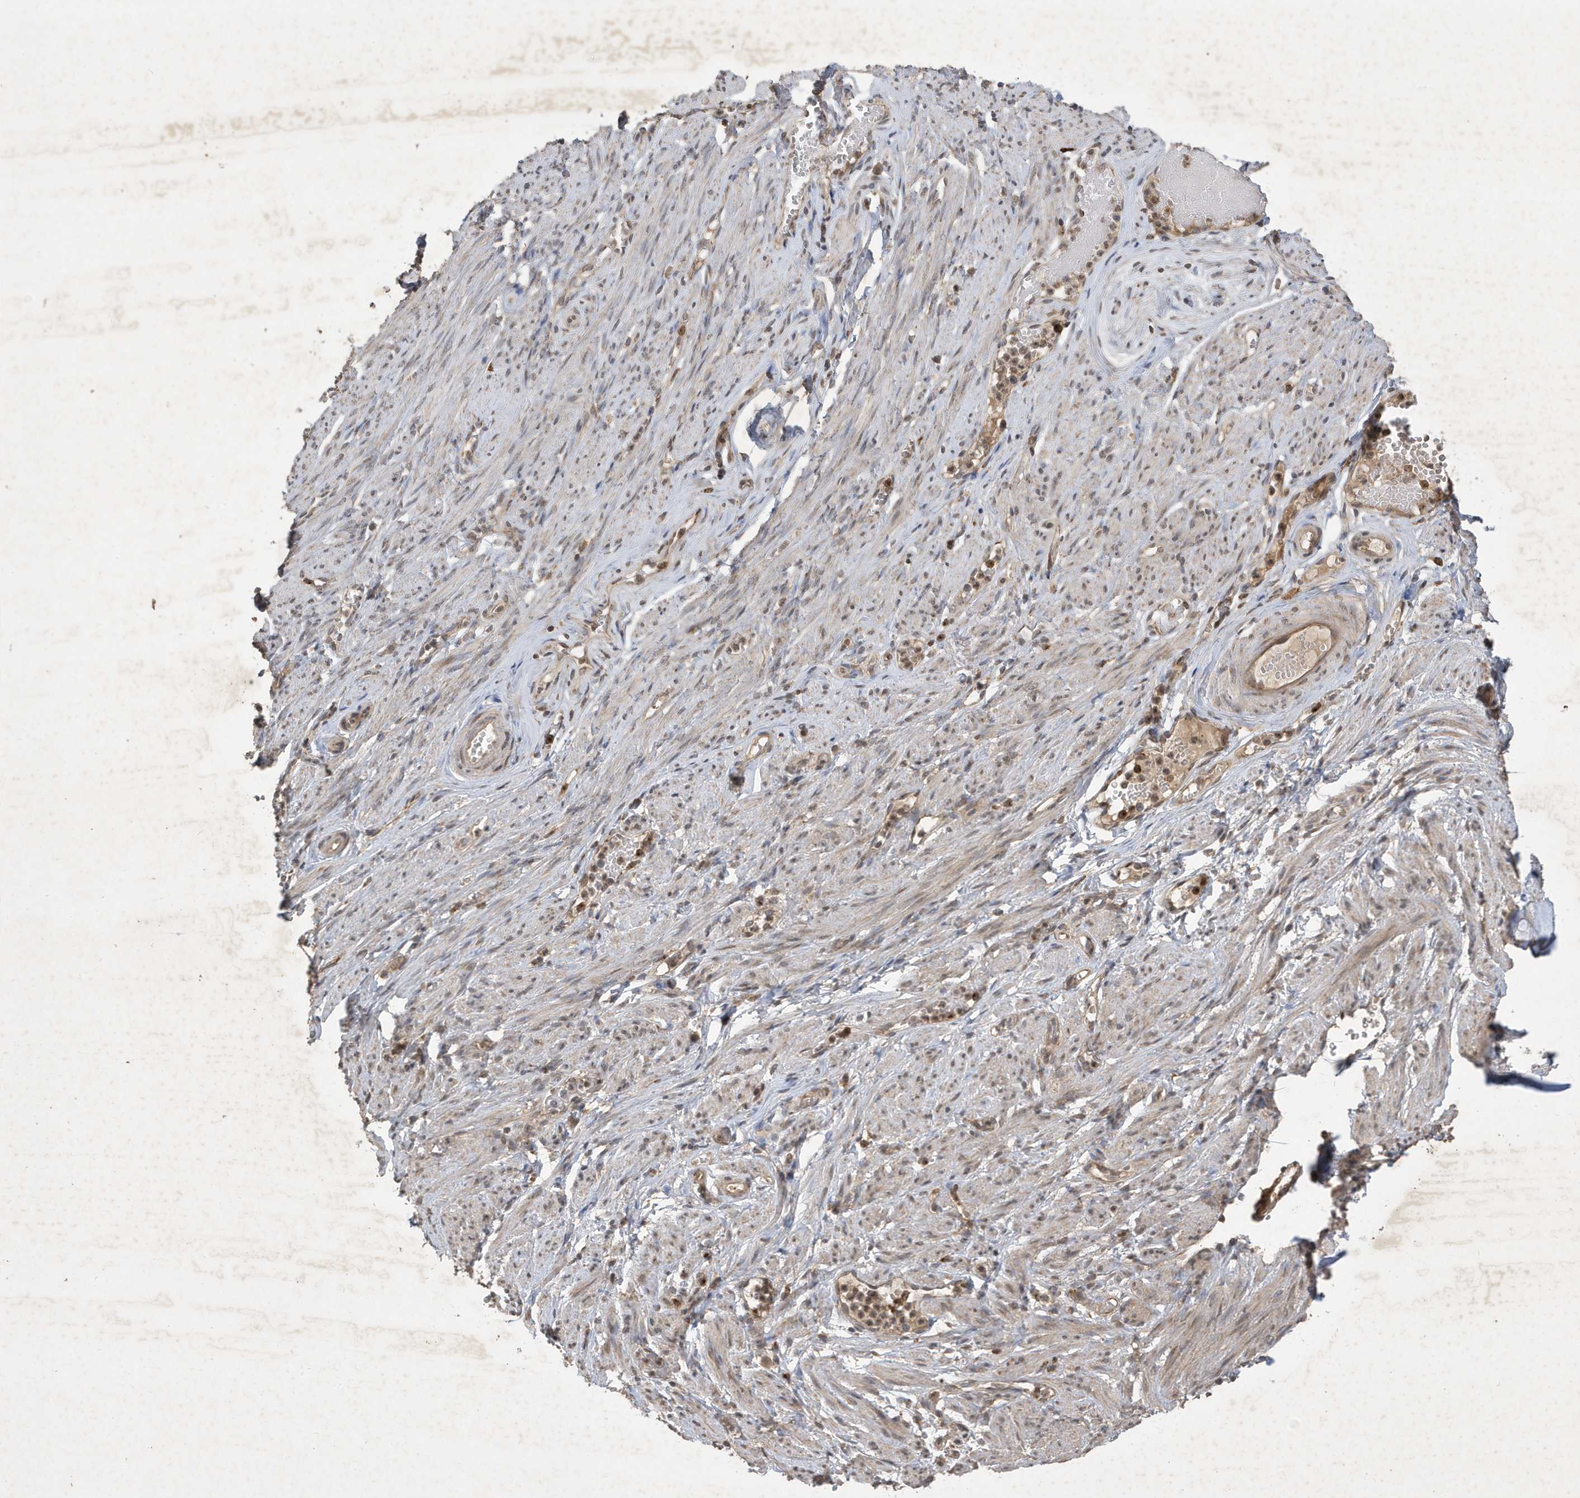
{"staining": {"intensity": "weak", "quantity": "25%-75%", "location": "cytoplasmic/membranous,nuclear"}, "tissue": "adipose tissue", "cell_type": "Adipocytes", "image_type": "normal", "snomed": [{"axis": "morphology", "description": "Normal tissue, NOS"}, {"axis": "topography", "description": "Smooth muscle"}, {"axis": "topography", "description": "Peripheral nerve tissue"}], "caption": "IHC of normal human adipose tissue displays low levels of weak cytoplasmic/membranous,nuclear positivity in approximately 25%-75% of adipocytes. The staining is performed using DAB (3,3'-diaminobenzidine) brown chromogen to label protein expression. The nuclei are counter-stained blue using hematoxylin.", "gene": "STX10", "patient": {"sex": "female", "age": 39}}